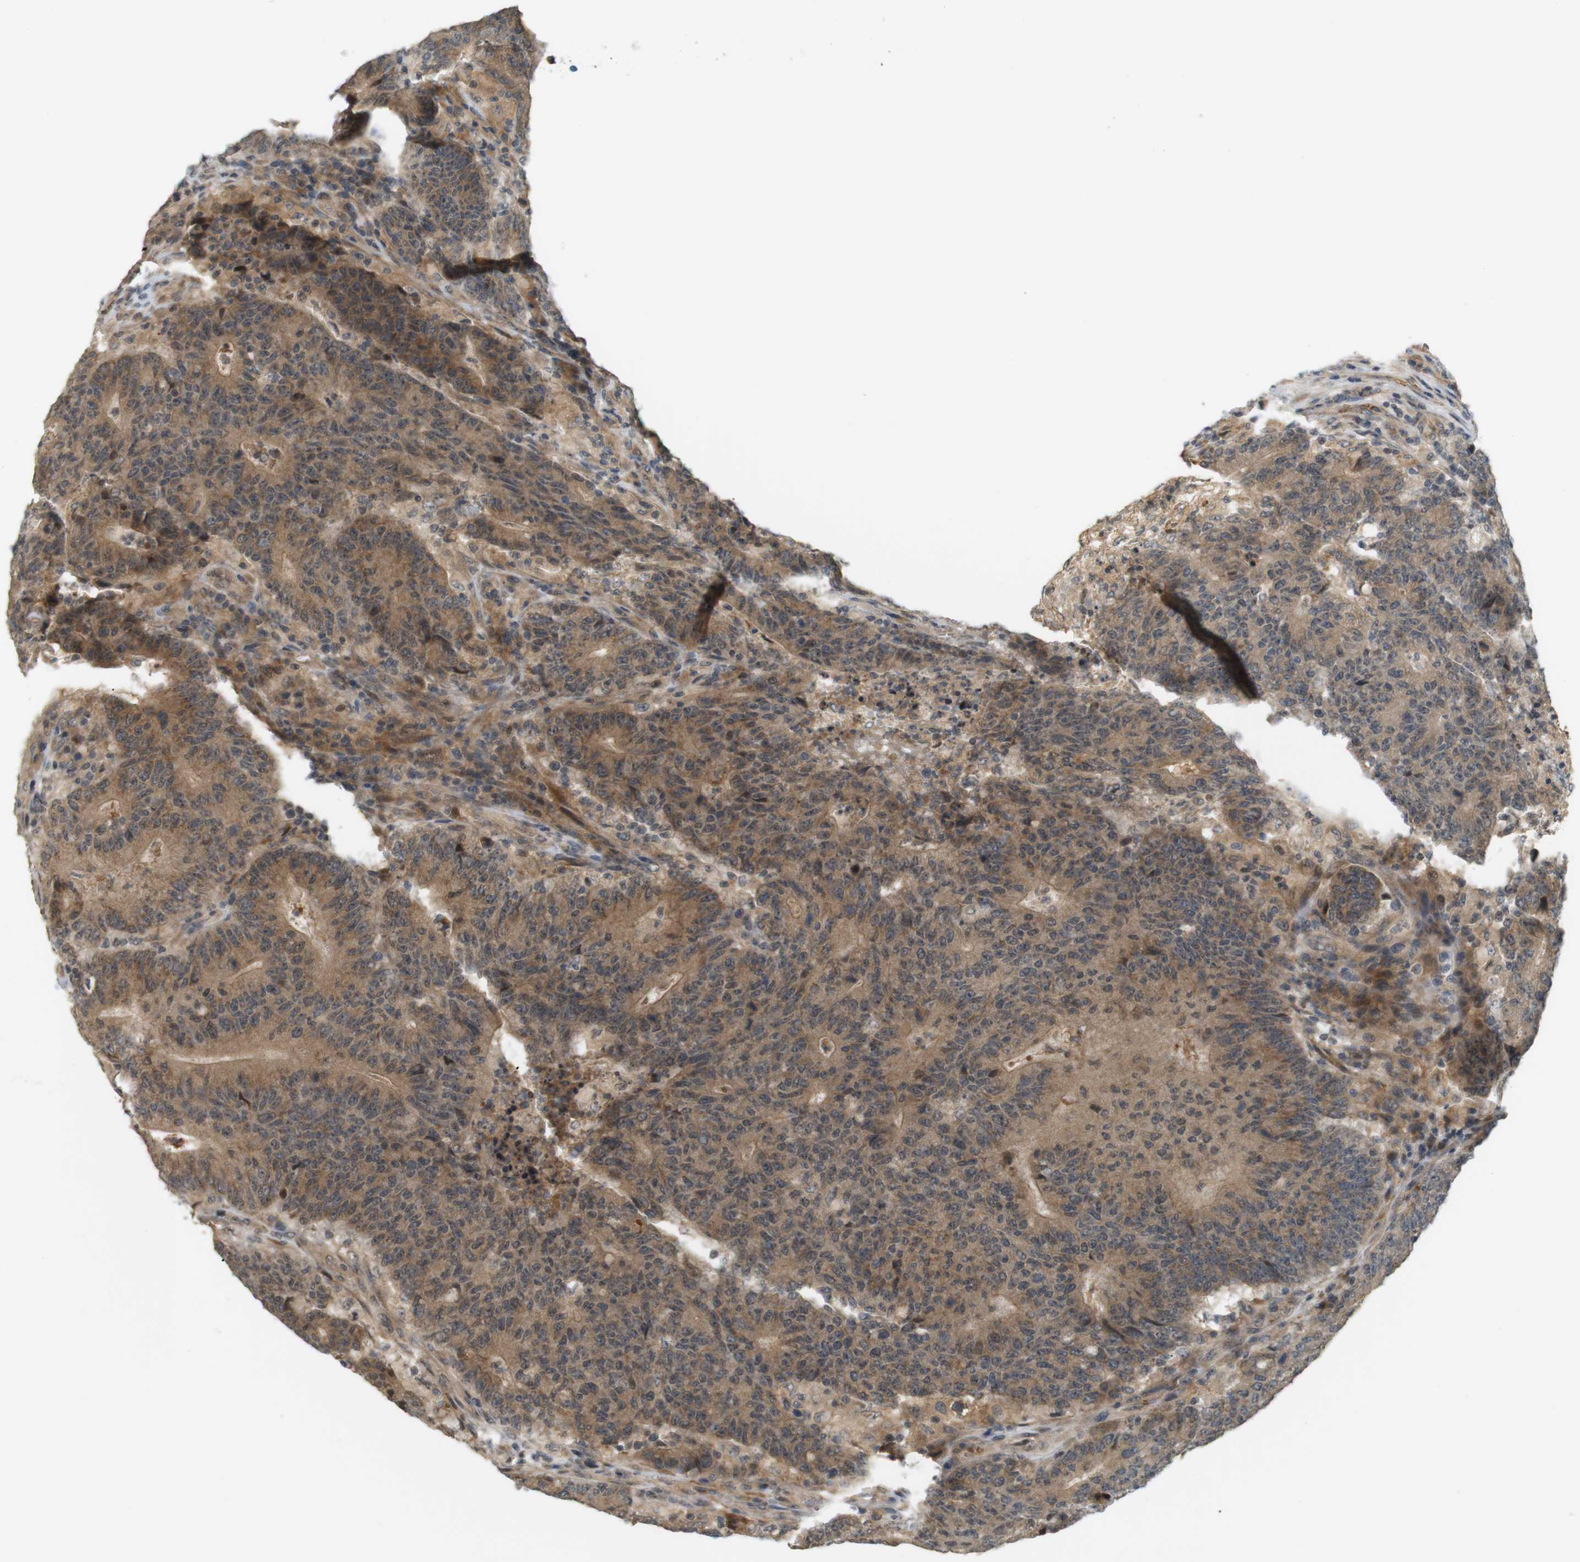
{"staining": {"intensity": "weak", "quantity": ">75%", "location": "cytoplasmic/membranous"}, "tissue": "colorectal cancer", "cell_type": "Tumor cells", "image_type": "cancer", "snomed": [{"axis": "morphology", "description": "Normal tissue, NOS"}, {"axis": "morphology", "description": "Adenocarcinoma, NOS"}, {"axis": "topography", "description": "Colon"}], "caption": "A high-resolution micrograph shows immunohistochemistry staining of colorectal cancer, which reveals weak cytoplasmic/membranous expression in about >75% of tumor cells.", "gene": "SOCS6", "patient": {"sex": "female", "age": 75}}